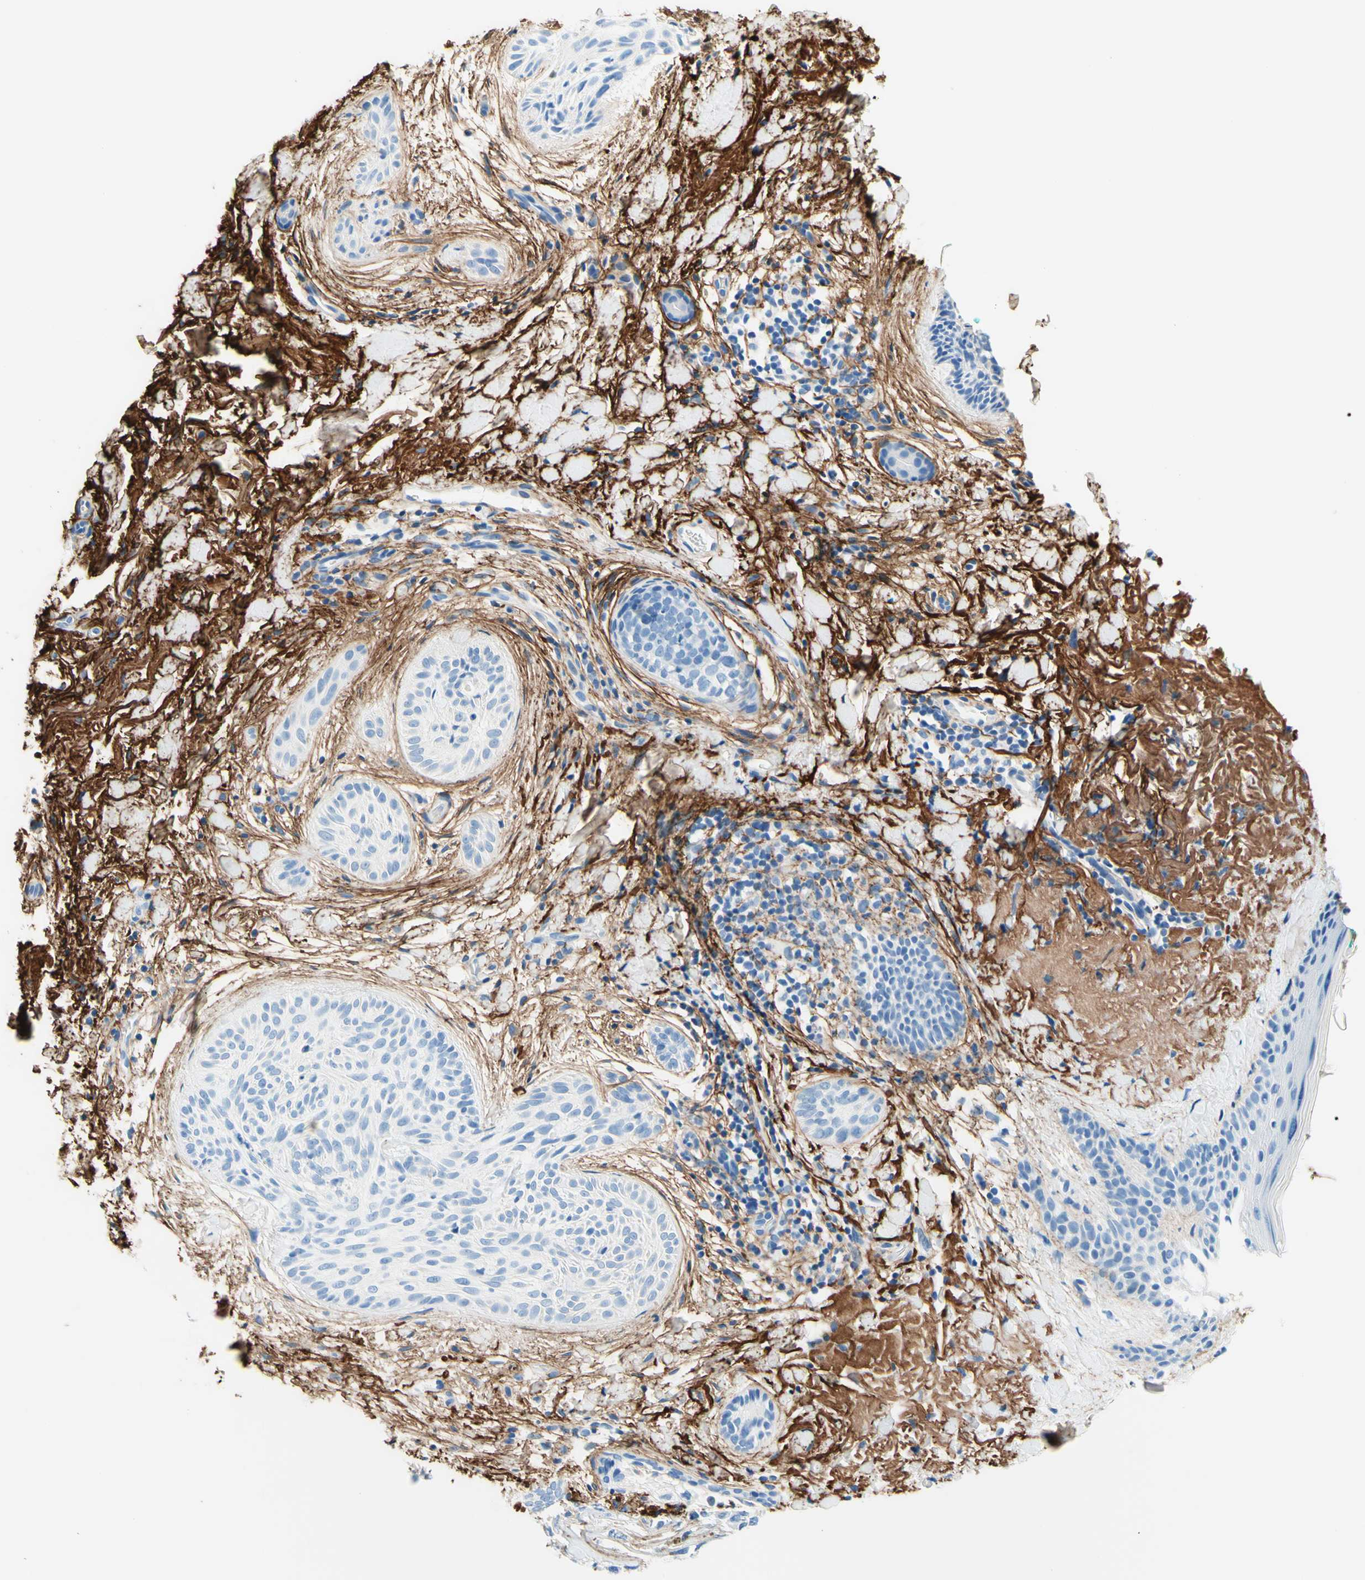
{"staining": {"intensity": "negative", "quantity": "none", "location": "none"}, "tissue": "skin cancer", "cell_type": "Tumor cells", "image_type": "cancer", "snomed": [{"axis": "morphology", "description": "Normal tissue, NOS"}, {"axis": "morphology", "description": "Basal cell carcinoma"}, {"axis": "topography", "description": "Skin"}], "caption": "DAB (3,3'-diaminobenzidine) immunohistochemical staining of human basal cell carcinoma (skin) displays no significant staining in tumor cells.", "gene": "MFAP5", "patient": {"sex": "female", "age": 71}}